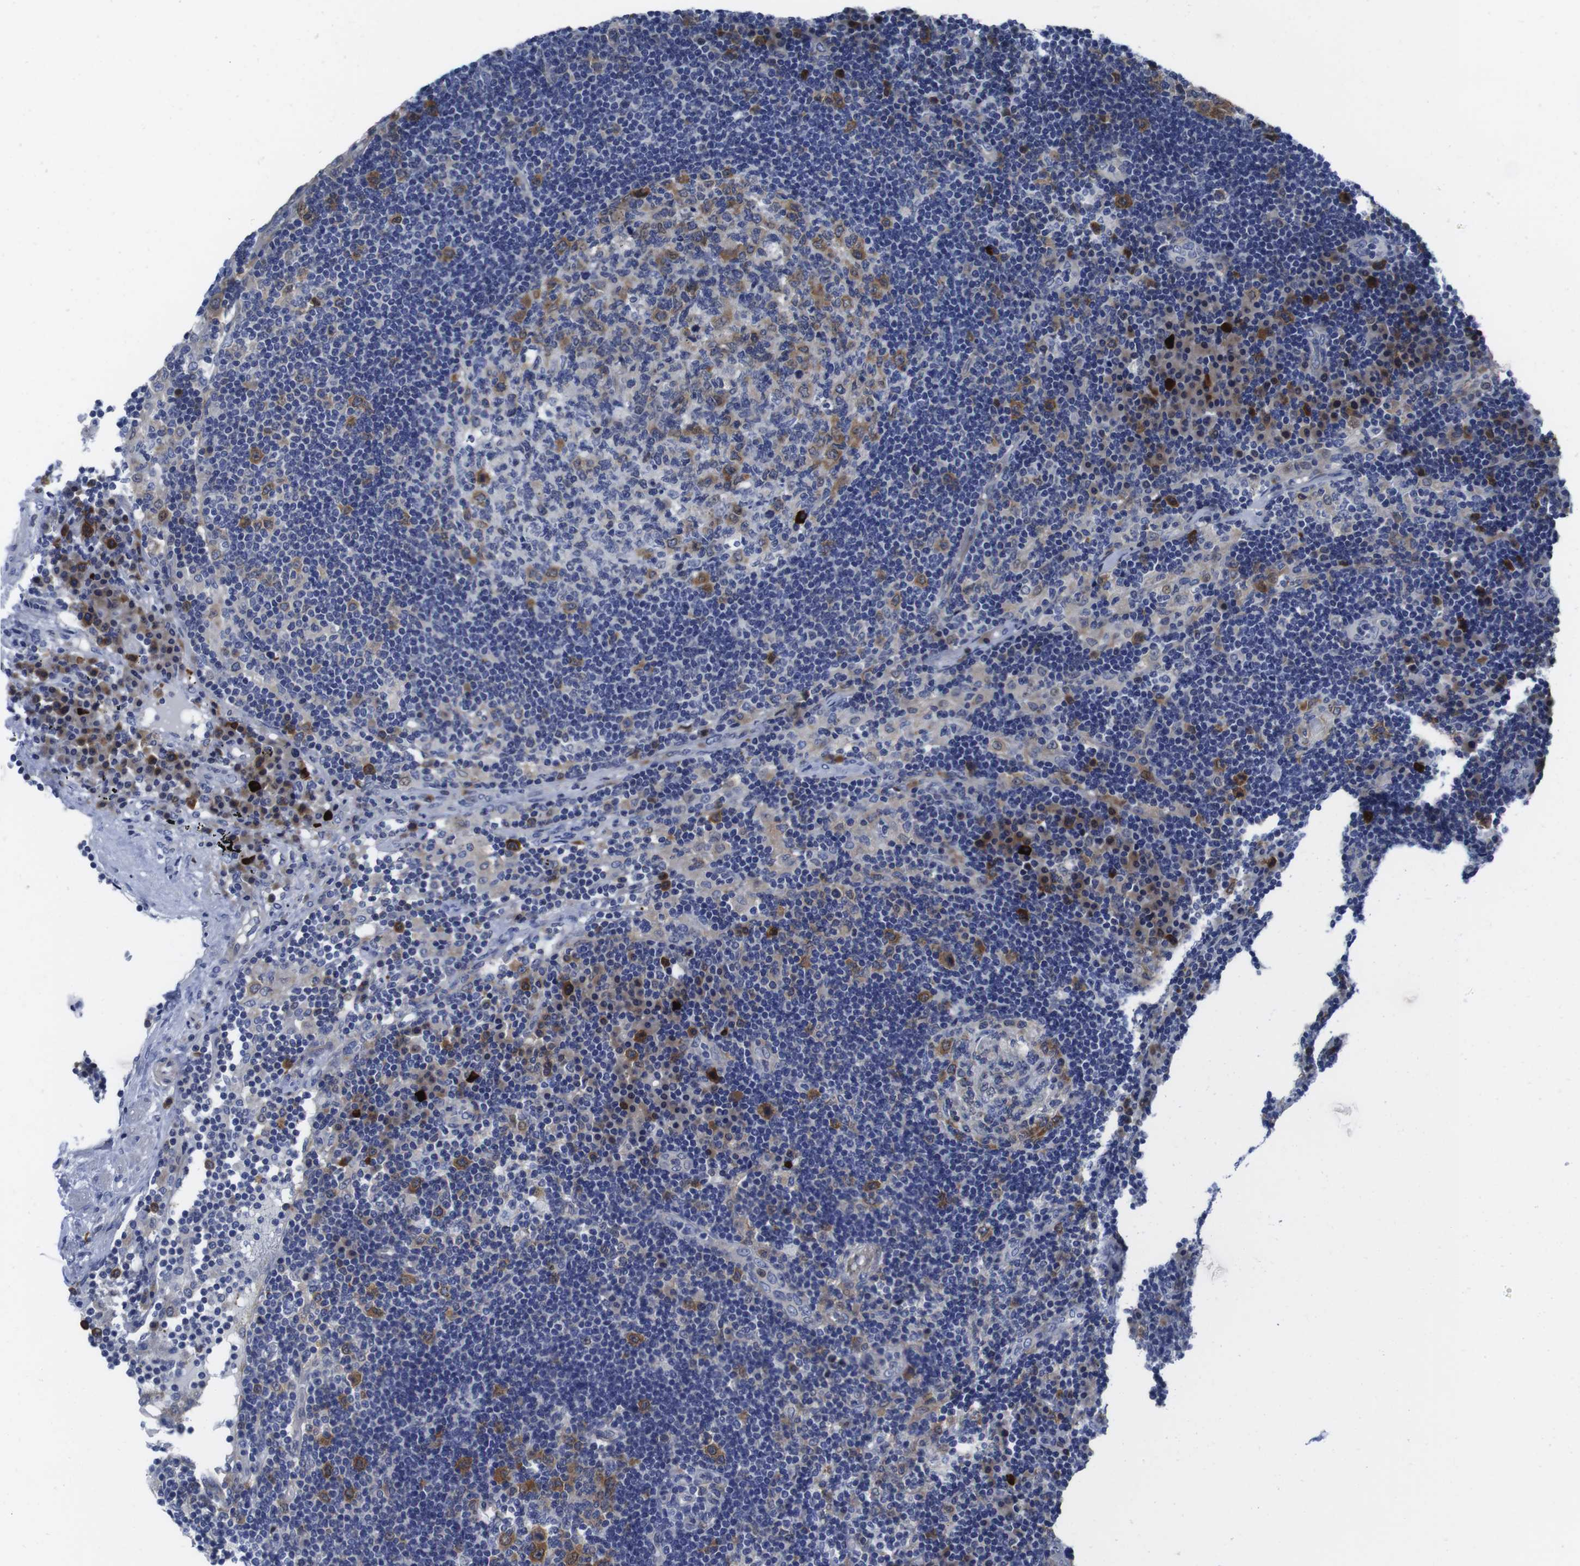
{"staining": {"intensity": "moderate", "quantity": "25%-75%", "location": "cytoplasmic/membranous"}, "tissue": "lymph node", "cell_type": "Germinal center cells", "image_type": "normal", "snomed": [{"axis": "morphology", "description": "Normal tissue, NOS"}, {"axis": "morphology", "description": "Squamous cell carcinoma, metastatic, NOS"}, {"axis": "topography", "description": "Lymph node"}], "caption": "Protein staining of normal lymph node exhibits moderate cytoplasmic/membranous positivity in about 25%-75% of germinal center cells. The staining is performed using DAB brown chromogen to label protein expression. The nuclei are counter-stained blue using hematoxylin.", "gene": "EIF4A1", "patient": {"sex": "female", "age": 53}}